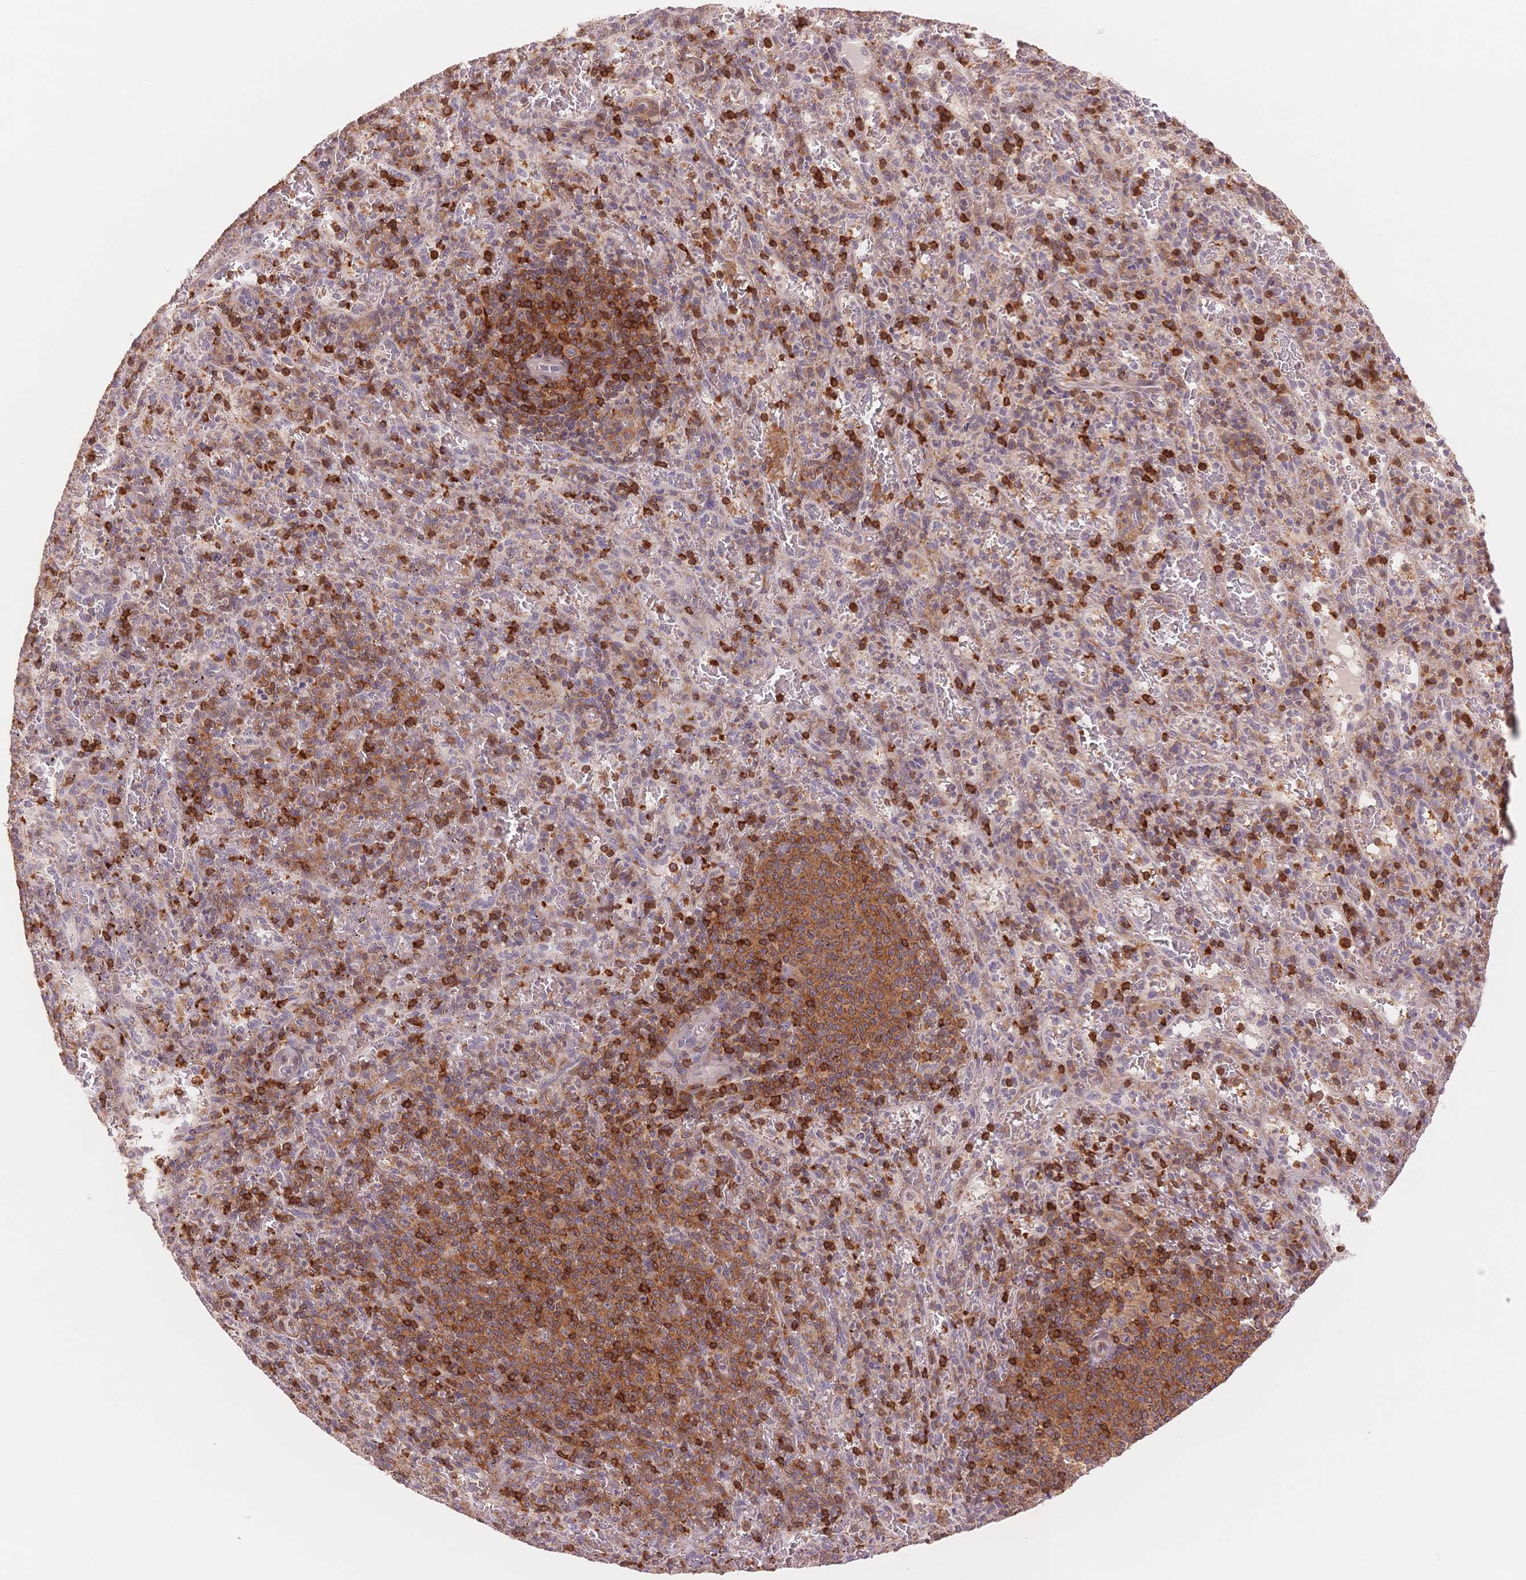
{"staining": {"intensity": "strong", "quantity": "<25%", "location": "cytoplasmic/membranous"}, "tissue": "spleen", "cell_type": "Cells in red pulp", "image_type": "normal", "snomed": [{"axis": "morphology", "description": "Normal tissue, NOS"}, {"axis": "topography", "description": "Spleen"}], "caption": "Protein analysis of benign spleen exhibits strong cytoplasmic/membranous expression in approximately <25% of cells in red pulp.", "gene": "STK39", "patient": {"sex": "male", "age": 57}}